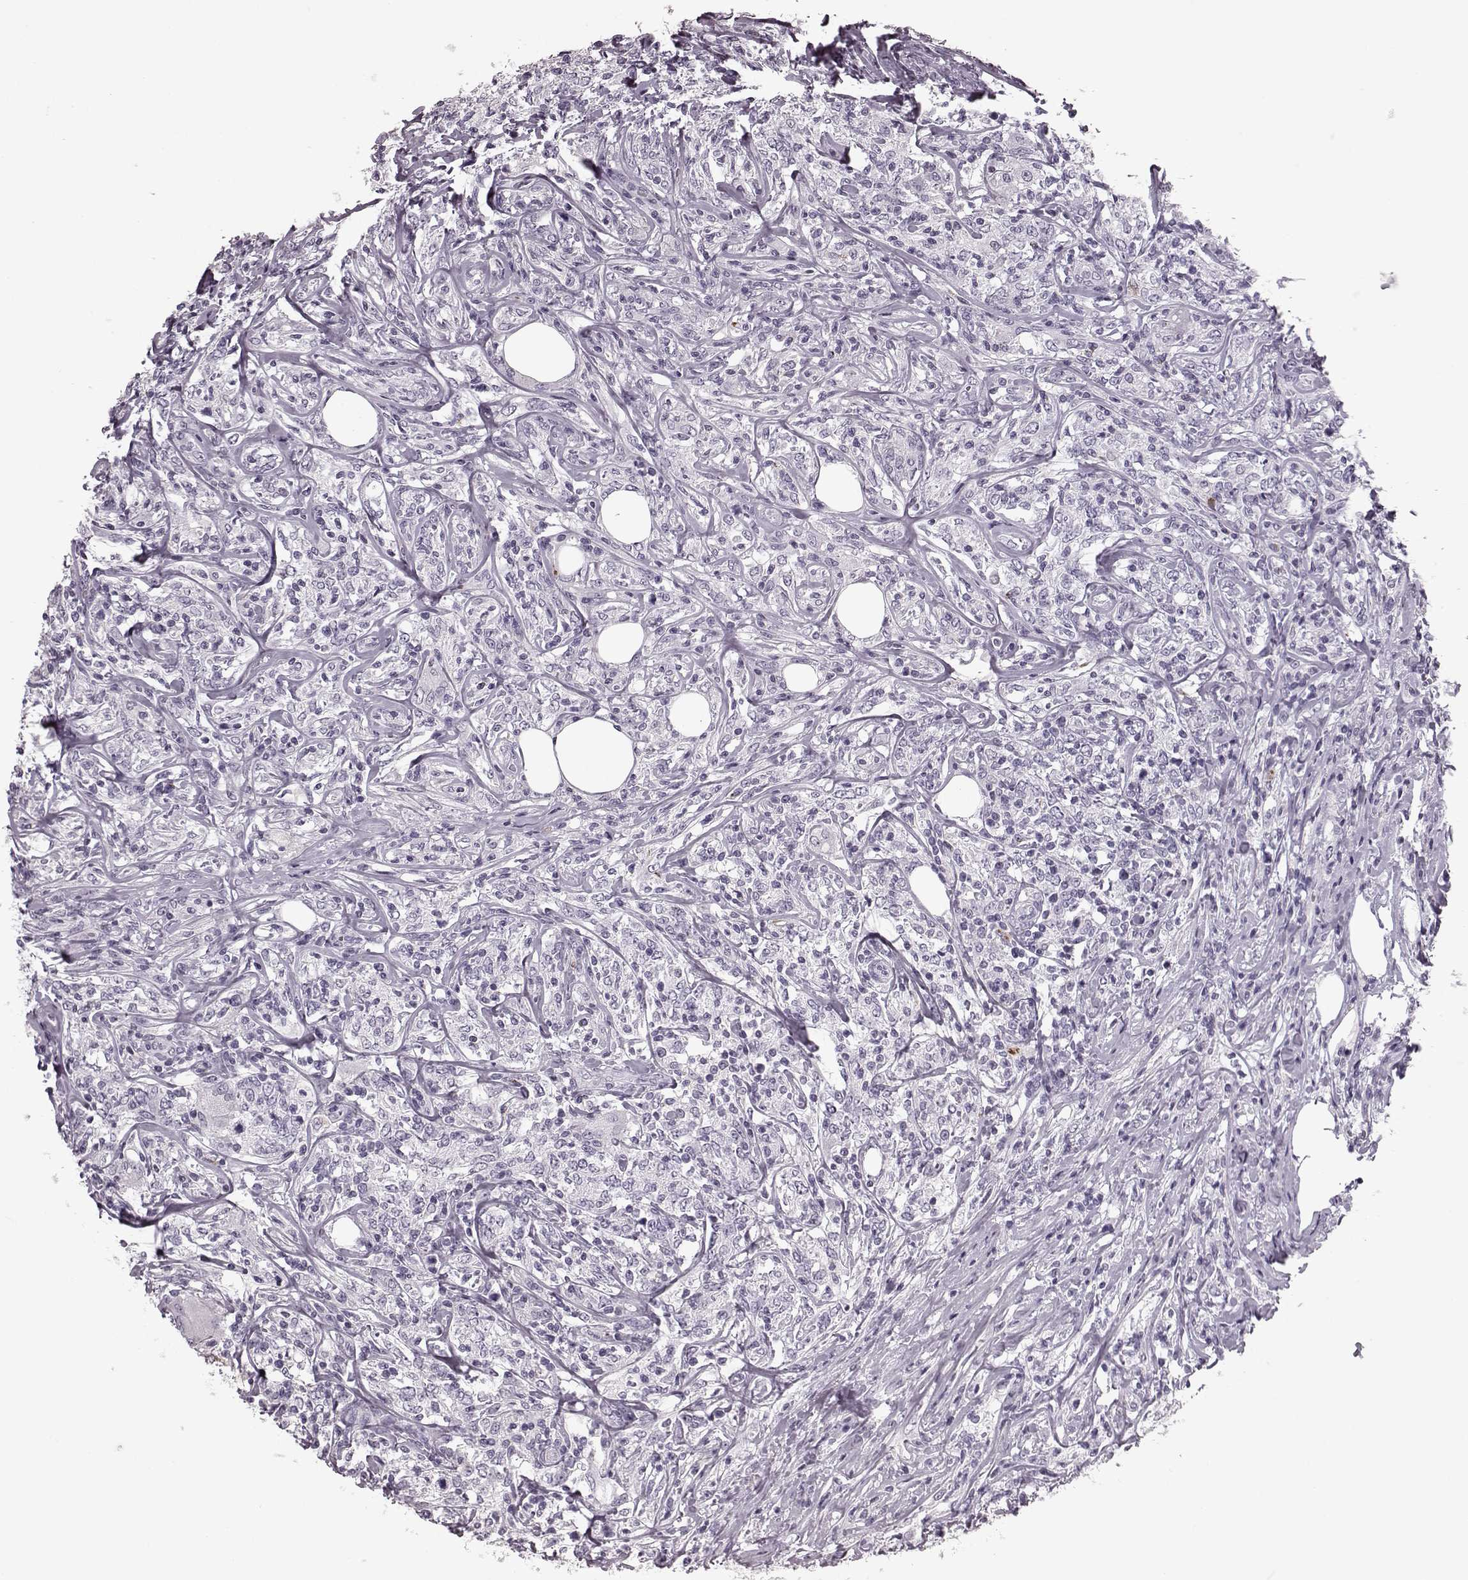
{"staining": {"intensity": "negative", "quantity": "none", "location": "none"}, "tissue": "lymphoma", "cell_type": "Tumor cells", "image_type": "cancer", "snomed": [{"axis": "morphology", "description": "Malignant lymphoma, non-Hodgkin's type, High grade"}, {"axis": "topography", "description": "Lymph node"}], "caption": "There is no significant positivity in tumor cells of lymphoma.", "gene": "CST7", "patient": {"sex": "female", "age": 84}}